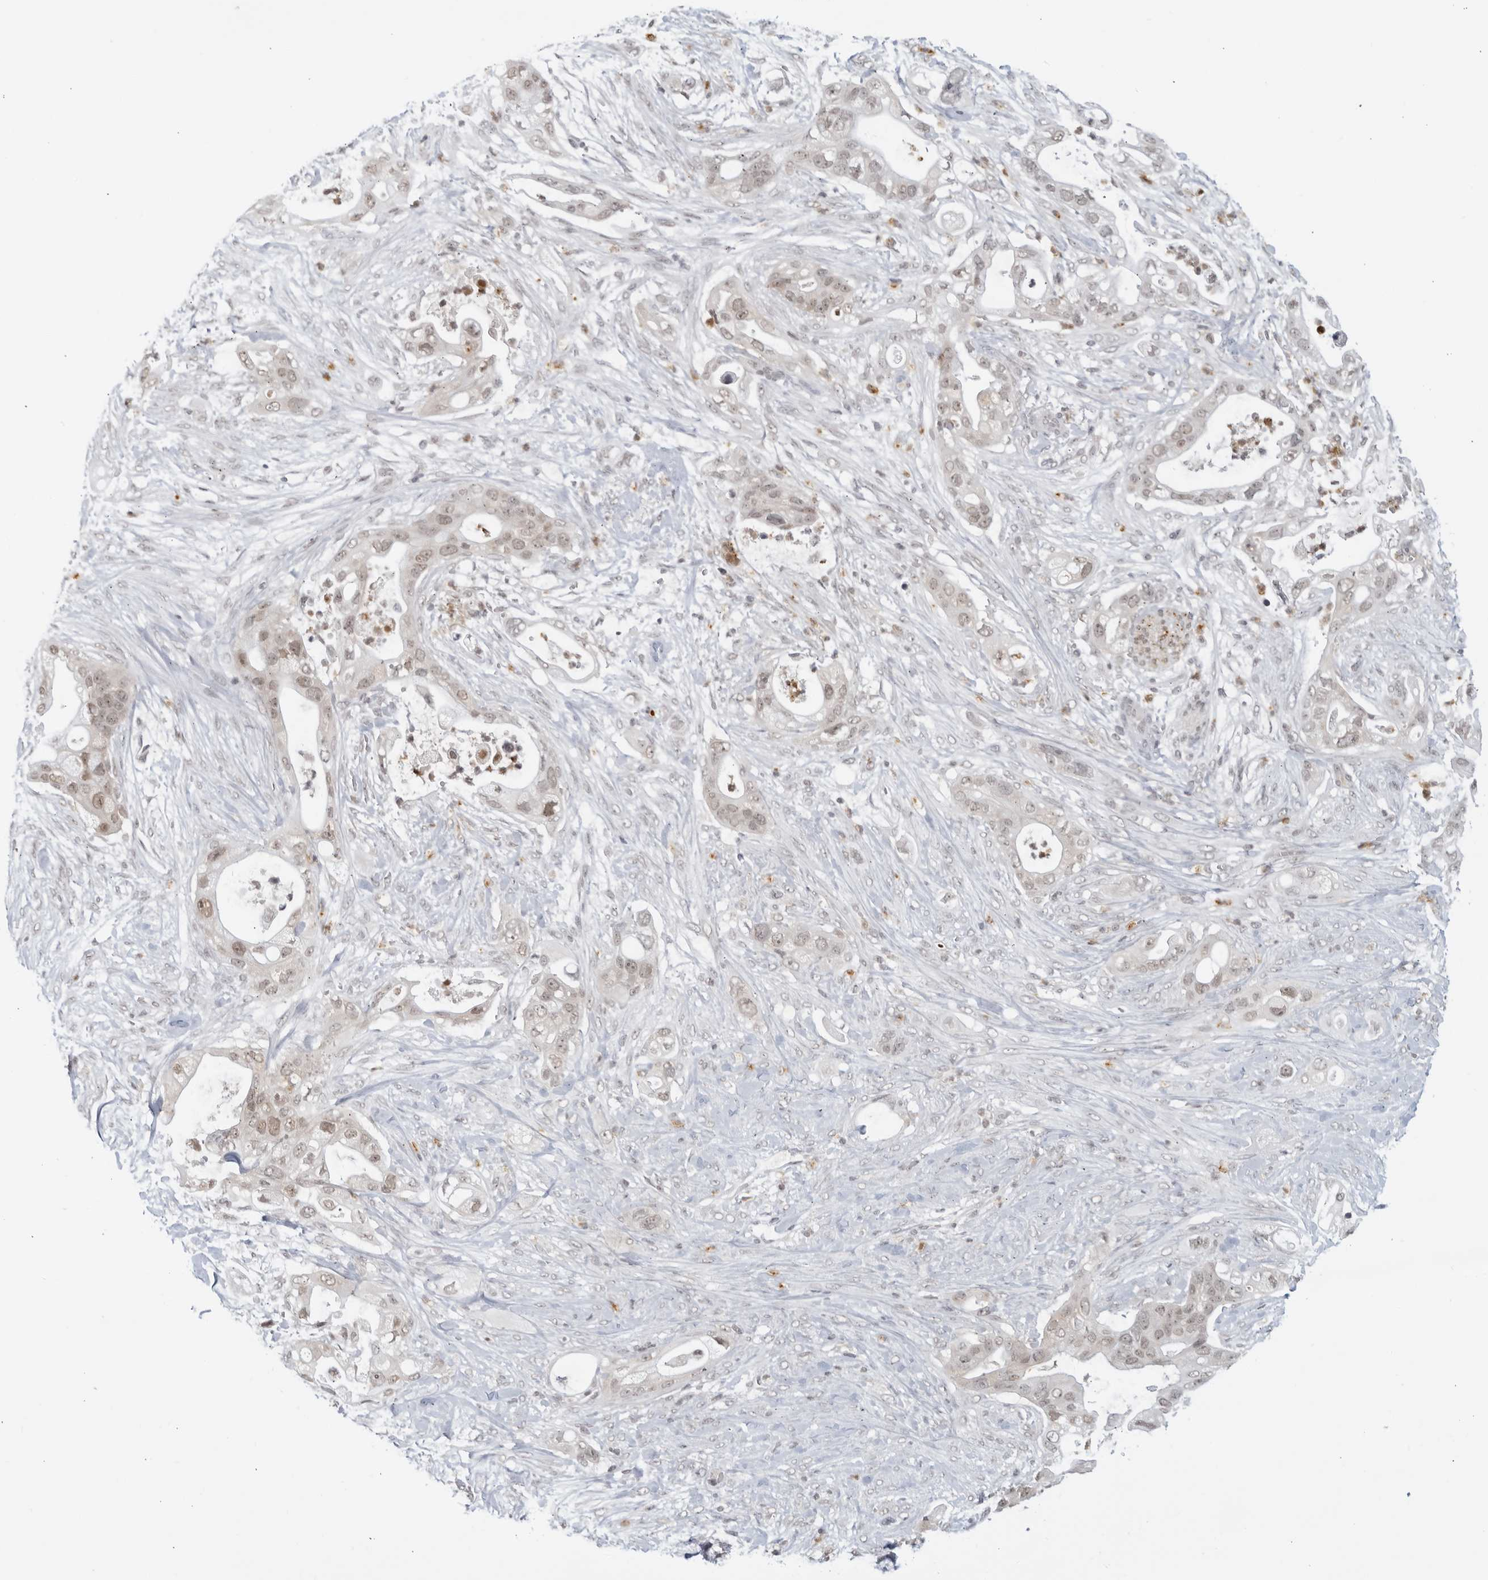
{"staining": {"intensity": "weak", "quantity": ">75%", "location": "nuclear"}, "tissue": "pancreatic cancer", "cell_type": "Tumor cells", "image_type": "cancer", "snomed": [{"axis": "morphology", "description": "Adenocarcinoma, NOS"}, {"axis": "topography", "description": "Pancreas"}], "caption": "Brown immunohistochemical staining in human pancreatic cancer demonstrates weak nuclear expression in about >75% of tumor cells. The protein of interest is shown in brown color, while the nuclei are stained blue.", "gene": "CC2D1B", "patient": {"sex": "male", "age": 53}}